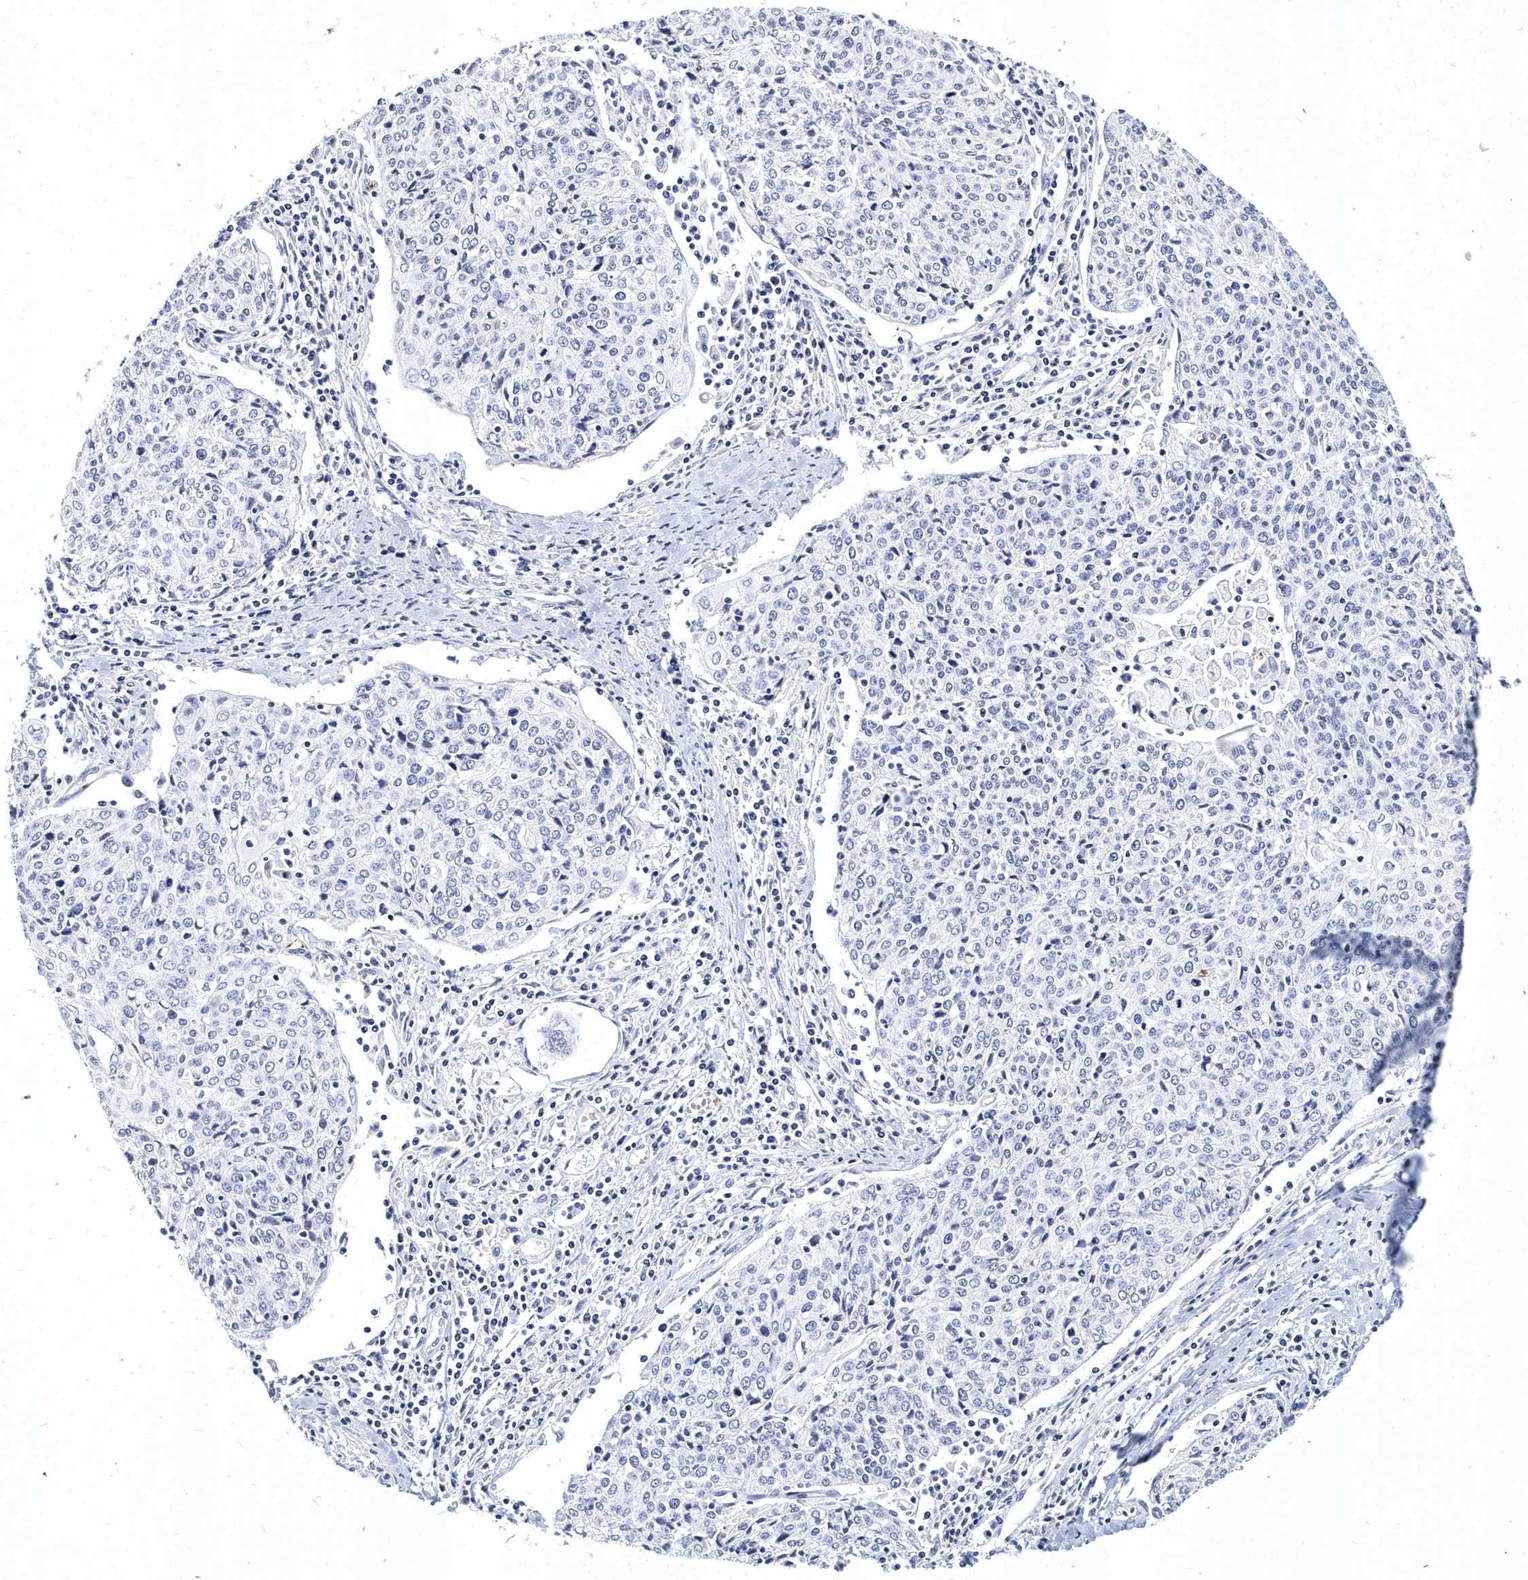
{"staining": {"intensity": "negative", "quantity": "none", "location": "none"}, "tissue": "cervical cancer", "cell_type": "Tumor cells", "image_type": "cancer", "snomed": [{"axis": "morphology", "description": "Squamous cell carcinoma, NOS"}, {"axis": "topography", "description": "Cervix"}], "caption": "This micrograph is of squamous cell carcinoma (cervical) stained with immunohistochemistry to label a protein in brown with the nuclei are counter-stained blue. There is no expression in tumor cells.", "gene": "ITGA2B", "patient": {"sex": "female", "age": 48}}